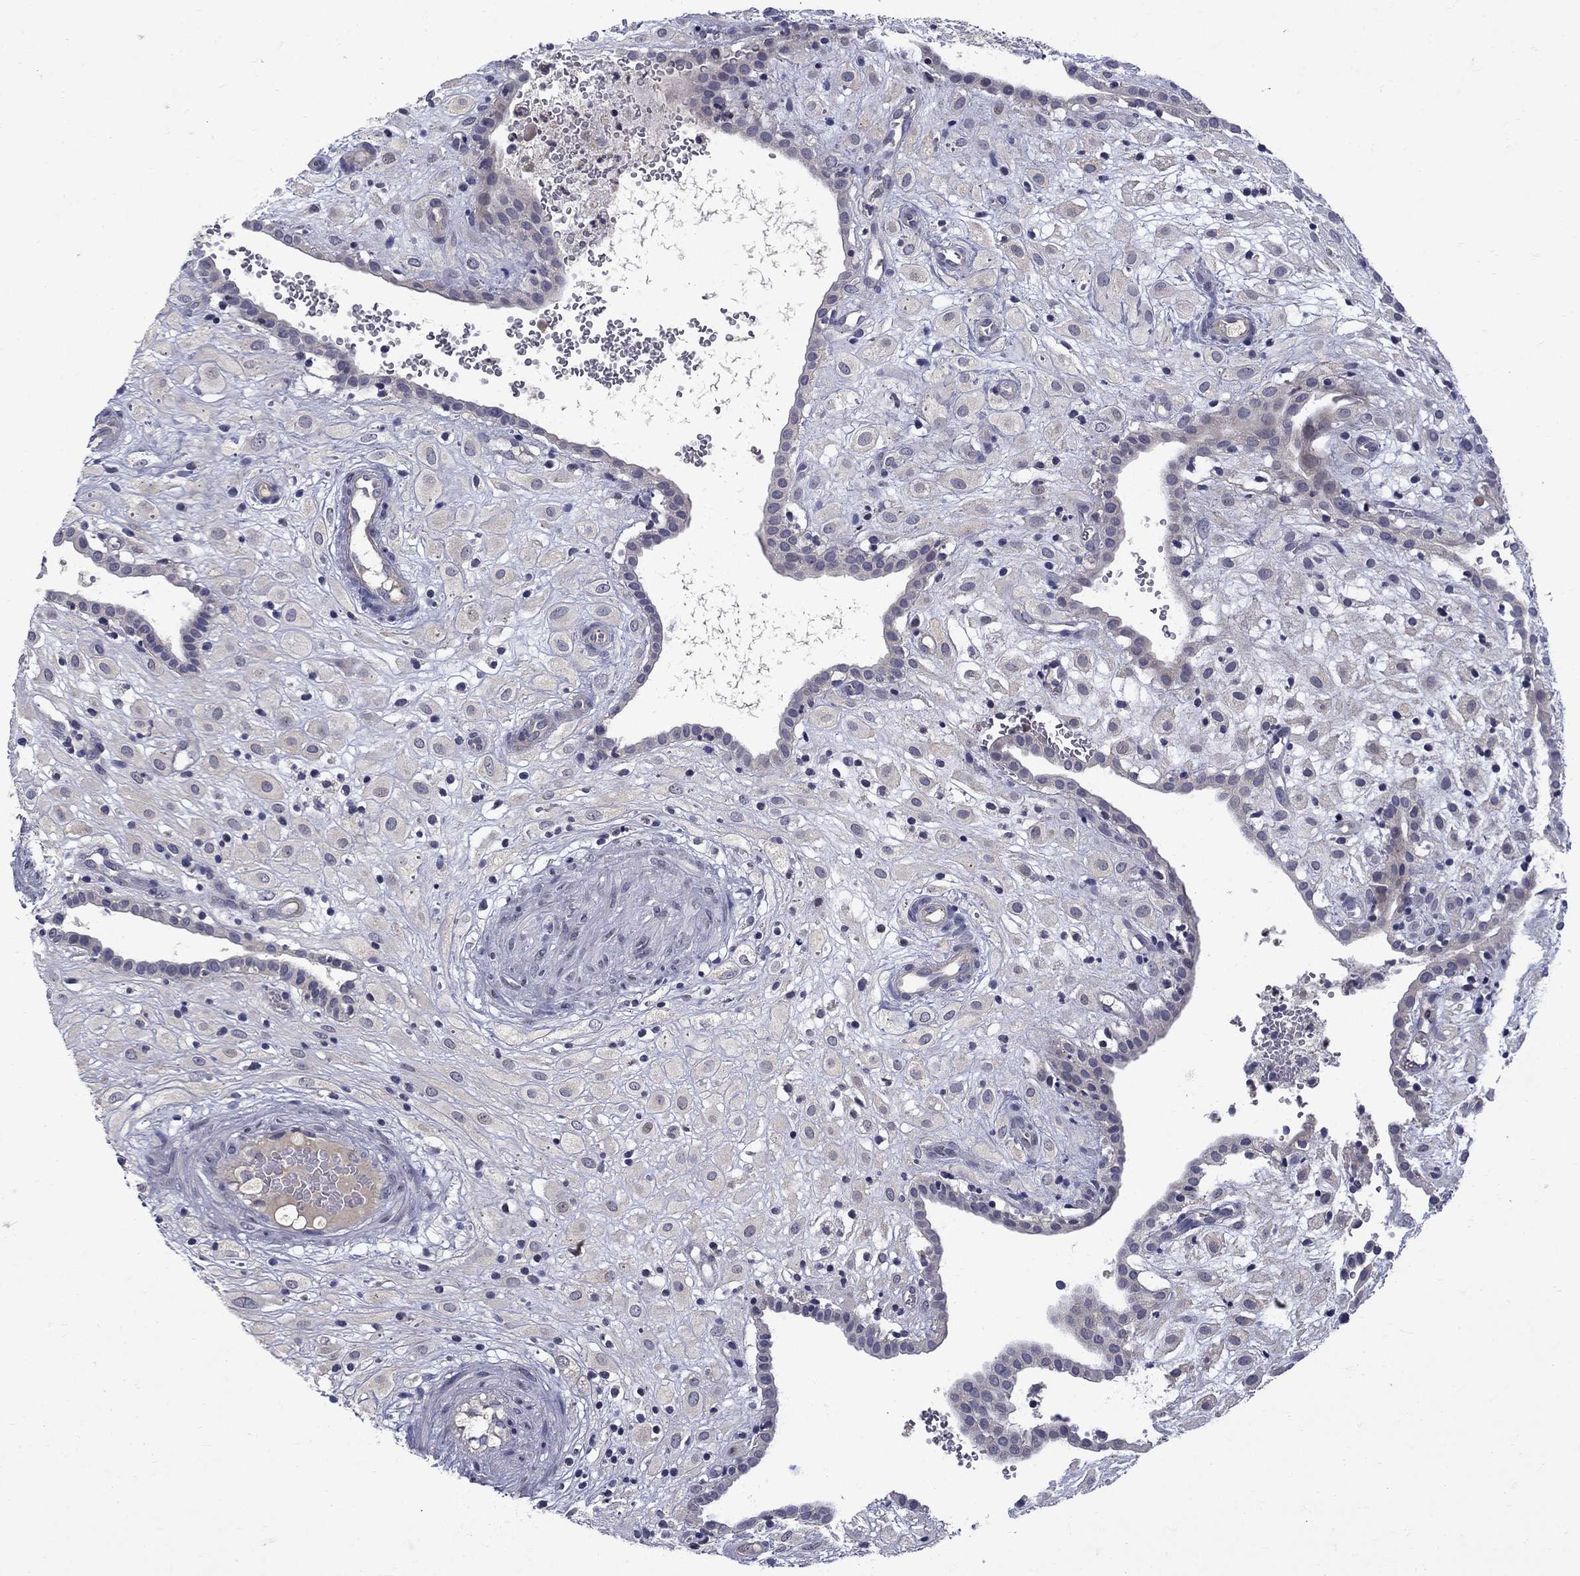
{"staining": {"intensity": "negative", "quantity": "none", "location": "none"}, "tissue": "placenta", "cell_type": "Decidual cells", "image_type": "normal", "snomed": [{"axis": "morphology", "description": "Normal tissue, NOS"}, {"axis": "topography", "description": "Placenta"}], "caption": "This is a photomicrograph of immunohistochemistry (IHC) staining of benign placenta, which shows no positivity in decidual cells. Brightfield microscopy of immunohistochemistry (IHC) stained with DAB (3,3'-diaminobenzidine) (brown) and hematoxylin (blue), captured at high magnification.", "gene": "STAB2", "patient": {"sex": "female", "age": 24}}